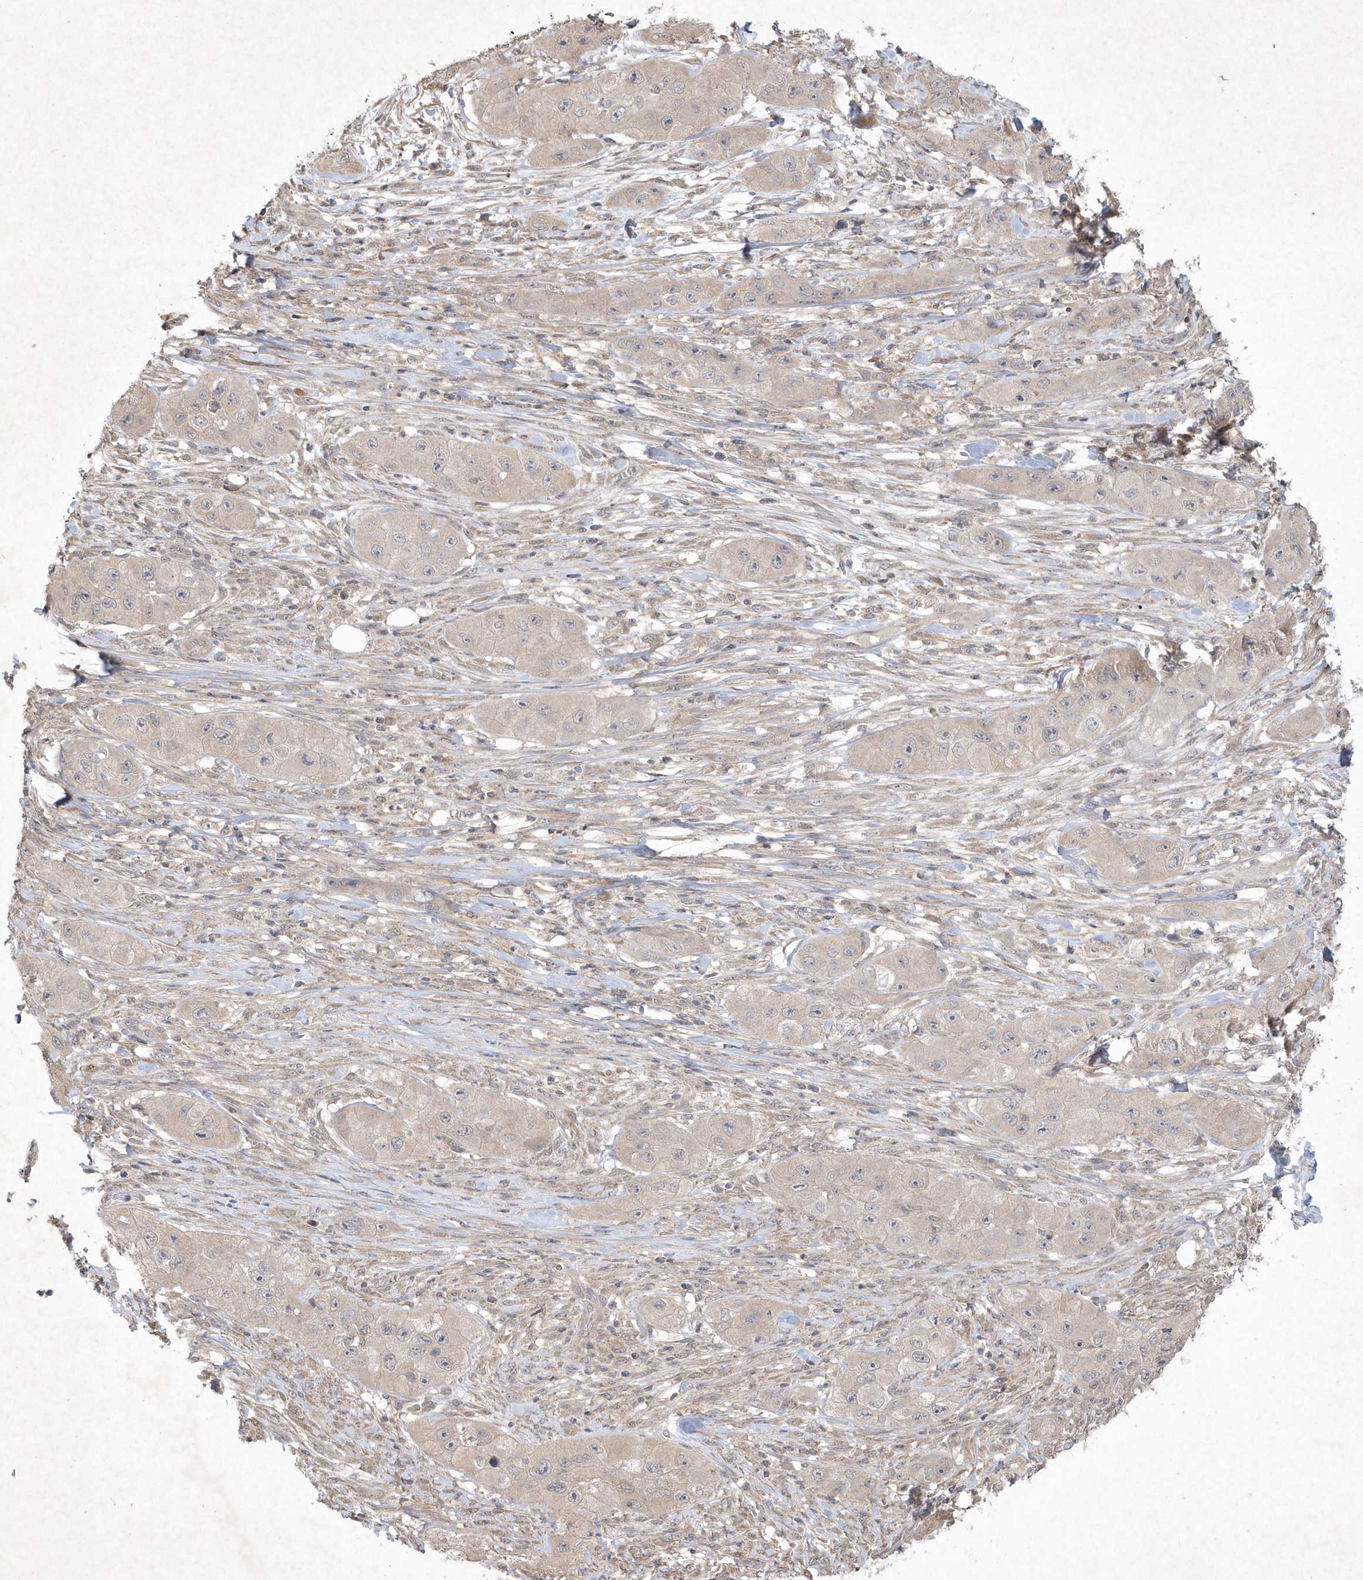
{"staining": {"intensity": "negative", "quantity": "none", "location": "none"}, "tissue": "skin cancer", "cell_type": "Tumor cells", "image_type": "cancer", "snomed": [{"axis": "morphology", "description": "Squamous cell carcinoma, NOS"}, {"axis": "topography", "description": "Skin"}, {"axis": "topography", "description": "Subcutis"}], "caption": "Human squamous cell carcinoma (skin) stained for a protein using immunohistochemistry (IHC) exhibits no expression in tumor cells.", "gene": "AKR7A2", "patient": {"sex": "male", "age": 73}}